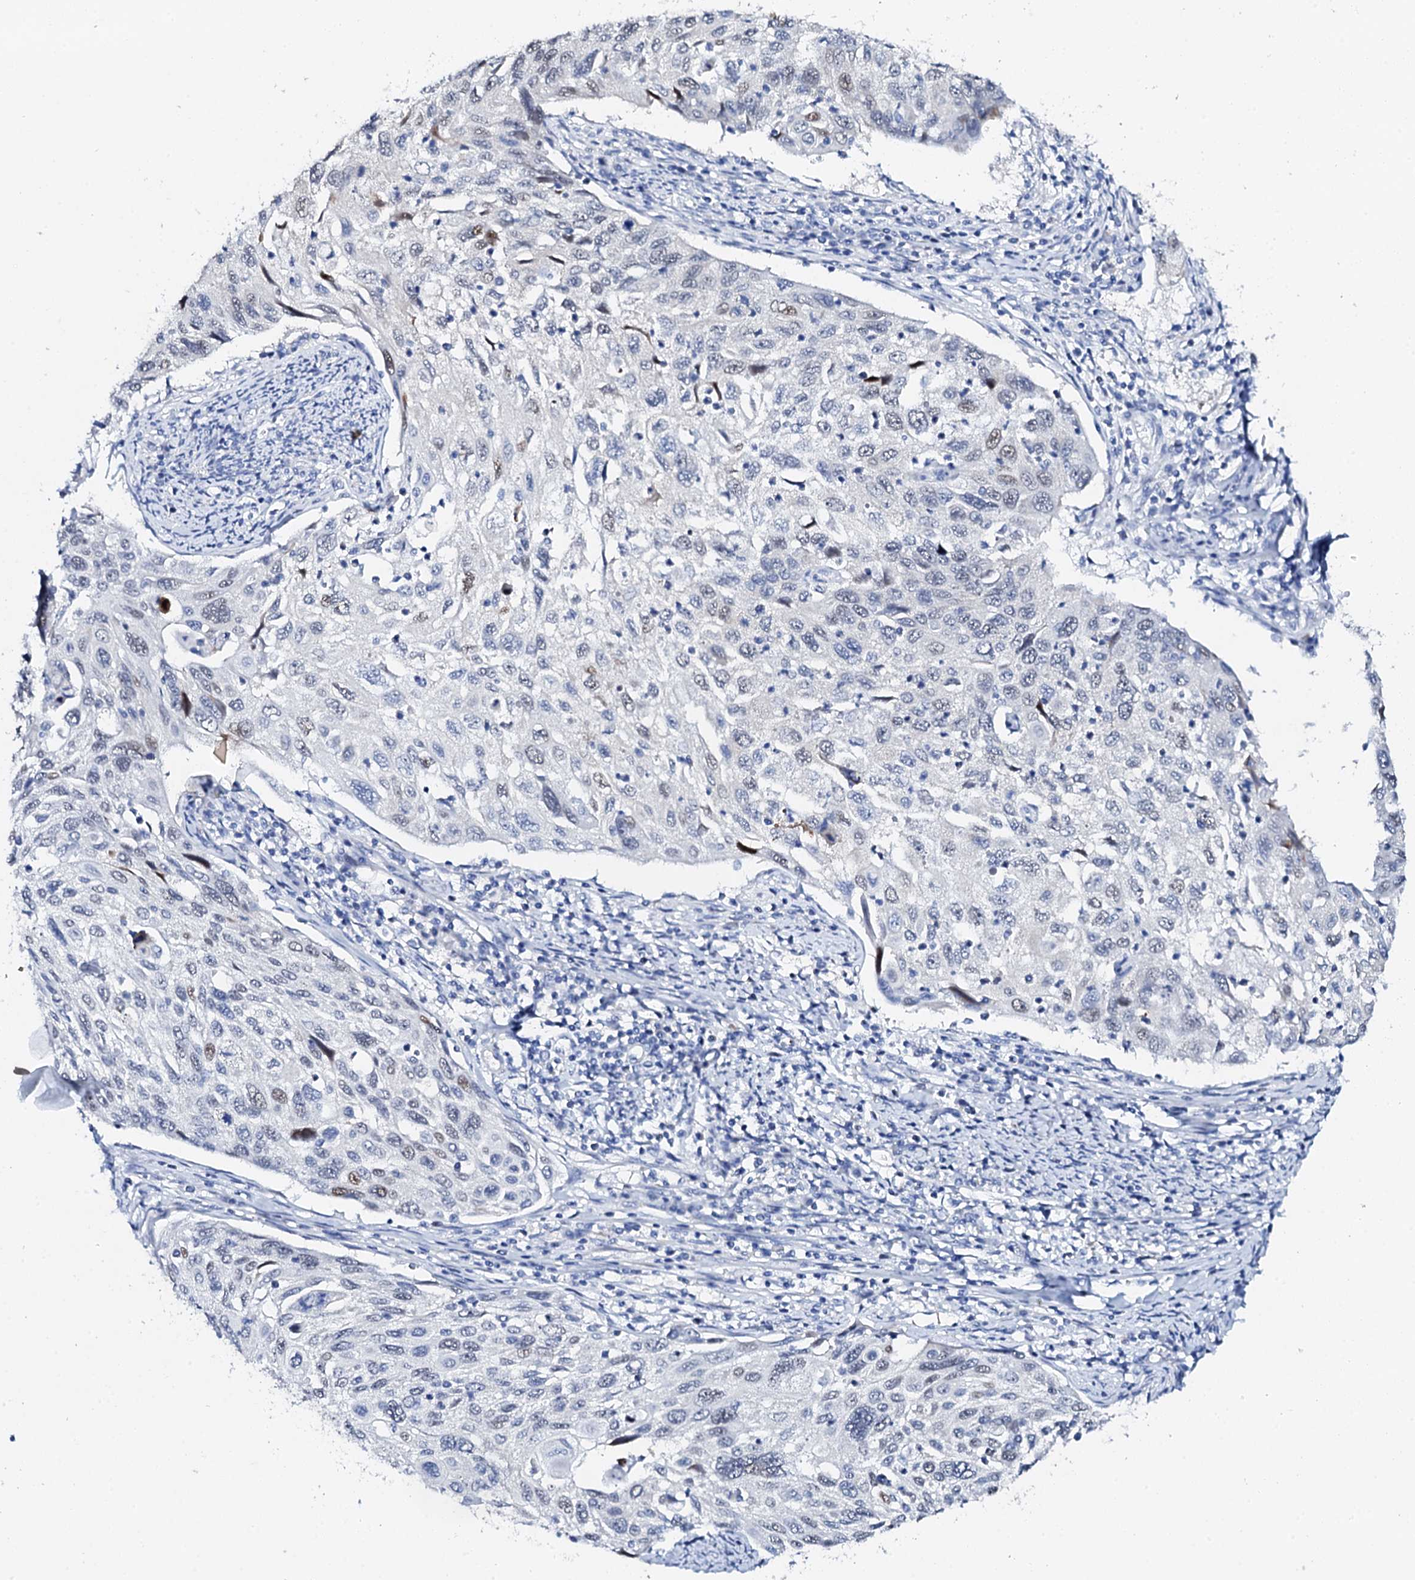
{"staining": {"intensity": "weak", "quantity": "25%-75%", "location": "nuclear"}, "tissue": "cervical cancer", "cell_type": "Tumor cells", "image_type": "cancer", "snomed": [{"axis": "morphology", "description": "Squamous cell carcinoma, NOS"}, {"axis": "topography", "description": "Cervix"}], "caption": "A brown stain labels weak nuclear staining of a protein in human cervical squamous cell carcinoma tumor cells.", "gene": "NUDT13", "patient": {"sex": "female", "age": 70}}